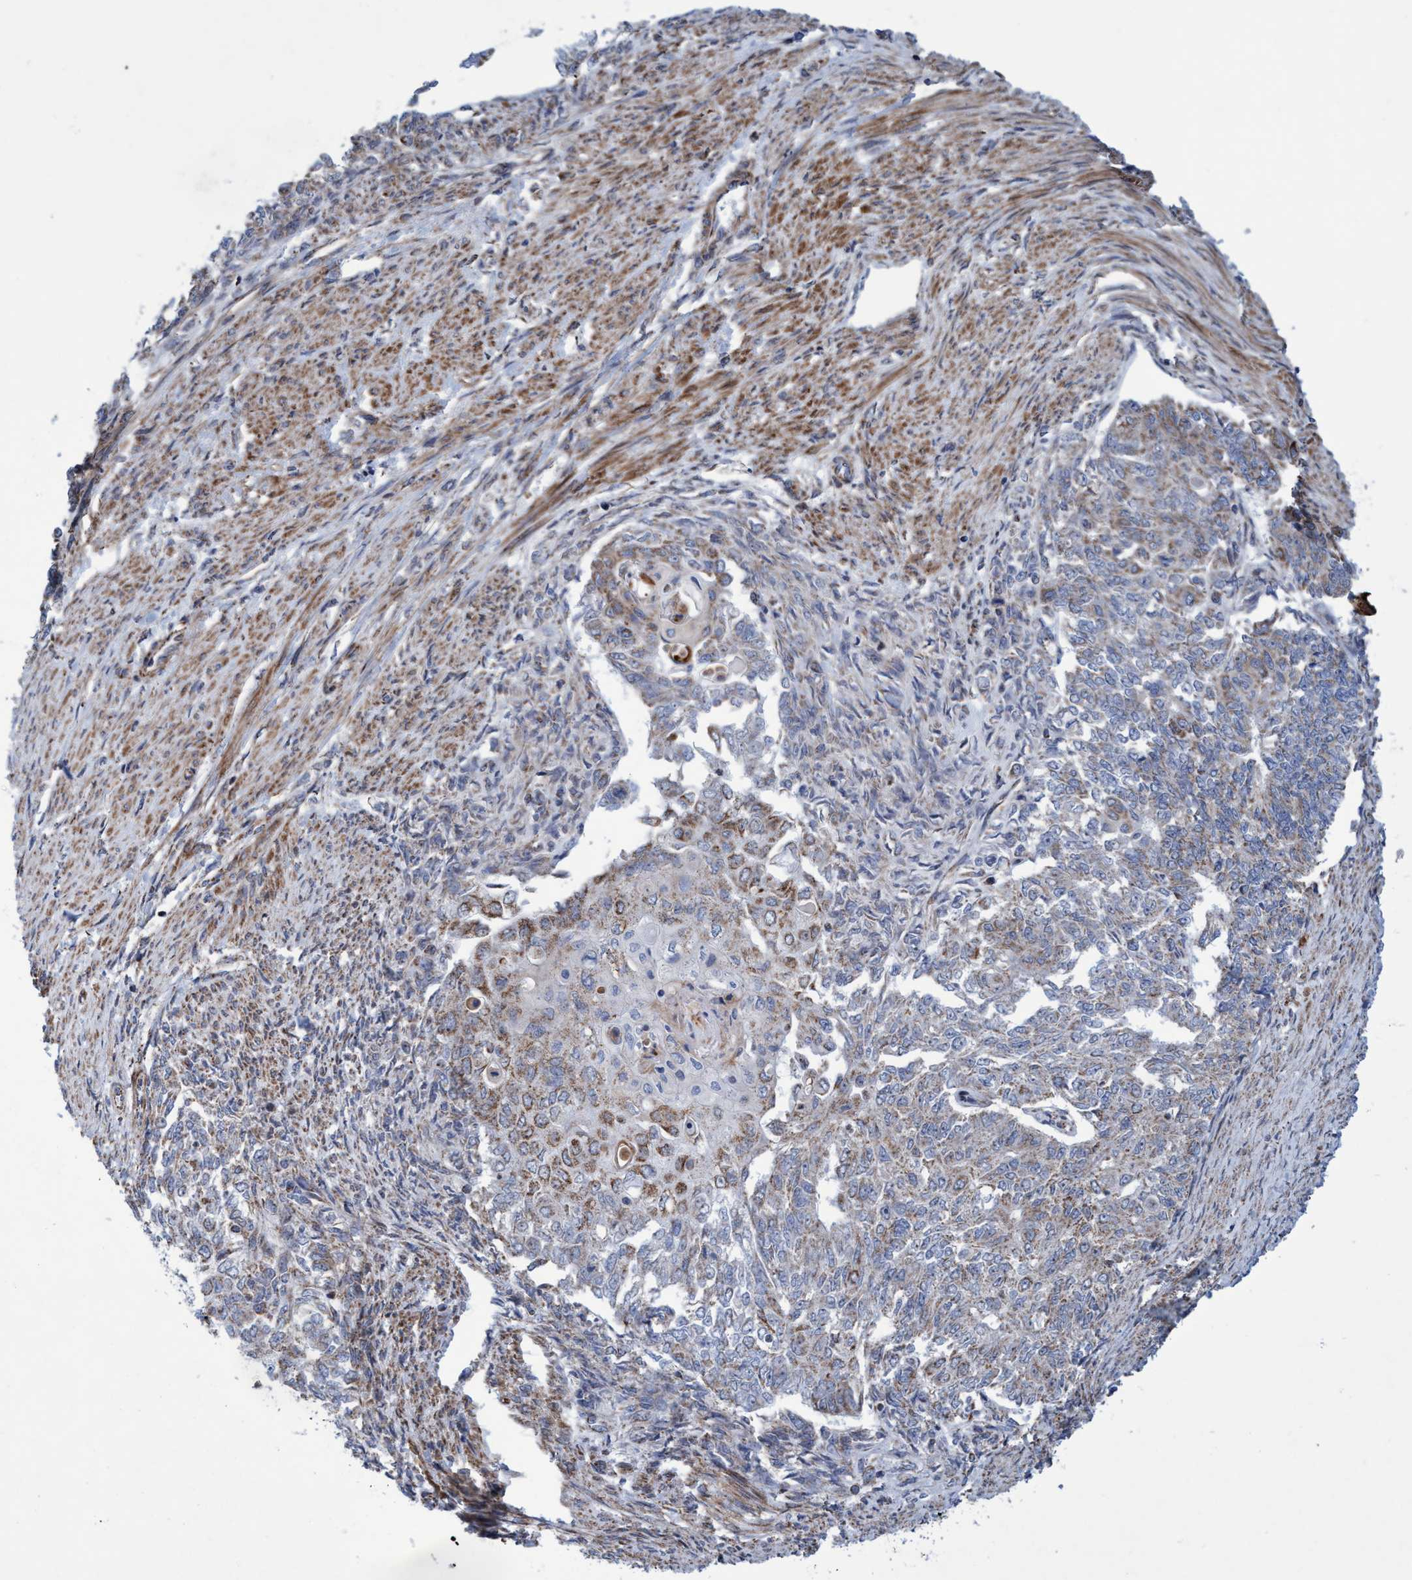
{"staining": {"intensity": "weak", "quantity": "25%-75%", "location": "cytoplasmic/membranous"}, "tissue": "endometrial cancer", "cell_type": "Tumor cells", "image_type": "cancer", "snomed": [{"axis": "morphology", "description": "Adenocarcinoma, NOS"}, {"axis": "topography", "description": "Endometrium"}], "caption": "Immunohistochemistry staining of endometrial adenocarcinoma, which demonstrates low levels of weak cytoplasmic/membranous expression in about 25%-75% of tumor cells indicating weak cytoplasmic/membranous protein positivity. The staining was performed using DAB (3,3'-diaminobenzidine) (brown) for protein detection and nuclei were counterstained in hematoxylin (blue).", "gene": "POLR1F", "patient": {"sex": "female", "age": 32}}